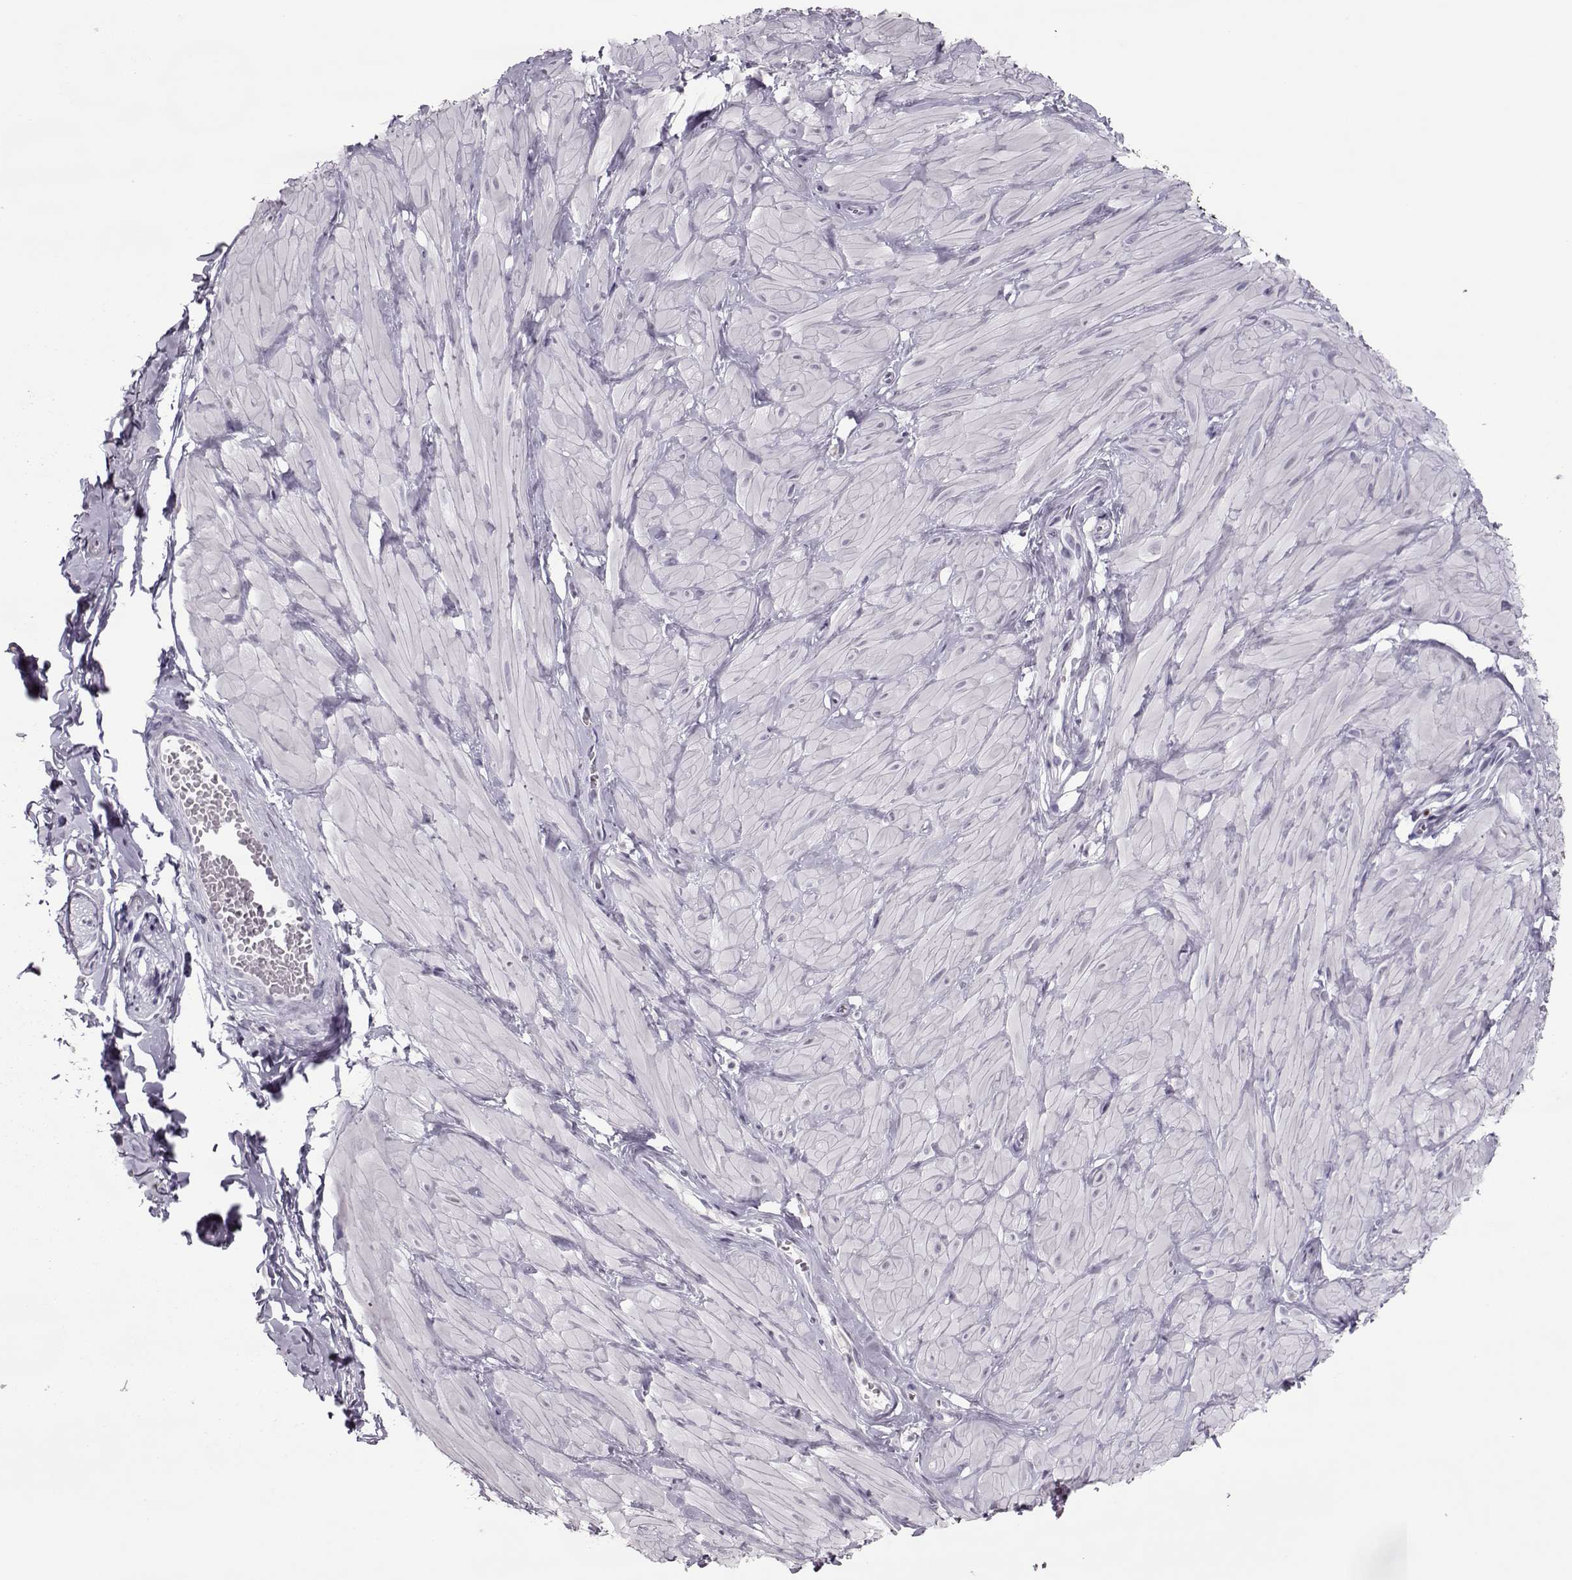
{"staining": {"intensity": "negative", "quantity": "none", "location": "none"}, "tissue": "adipose tissue", "cell_type": "Adipocytes", "image_type": "normal", "snomed": [{"axis": "morphology", "description": "Normal tissue, NOS"}, {"axis": "topography", "description": "Smooth muscle"}, {"axis": "topography", "description": "Peripheral nerve tissue"}], "caption": "Adipocytes show no significant staining in benign adipose tissue. (DAB (3,3'-diaminobenzidine) IHC with hematoxylin counter stain).", "gene": "SGO1", "patient": {"sex": "male", "age": 22}}